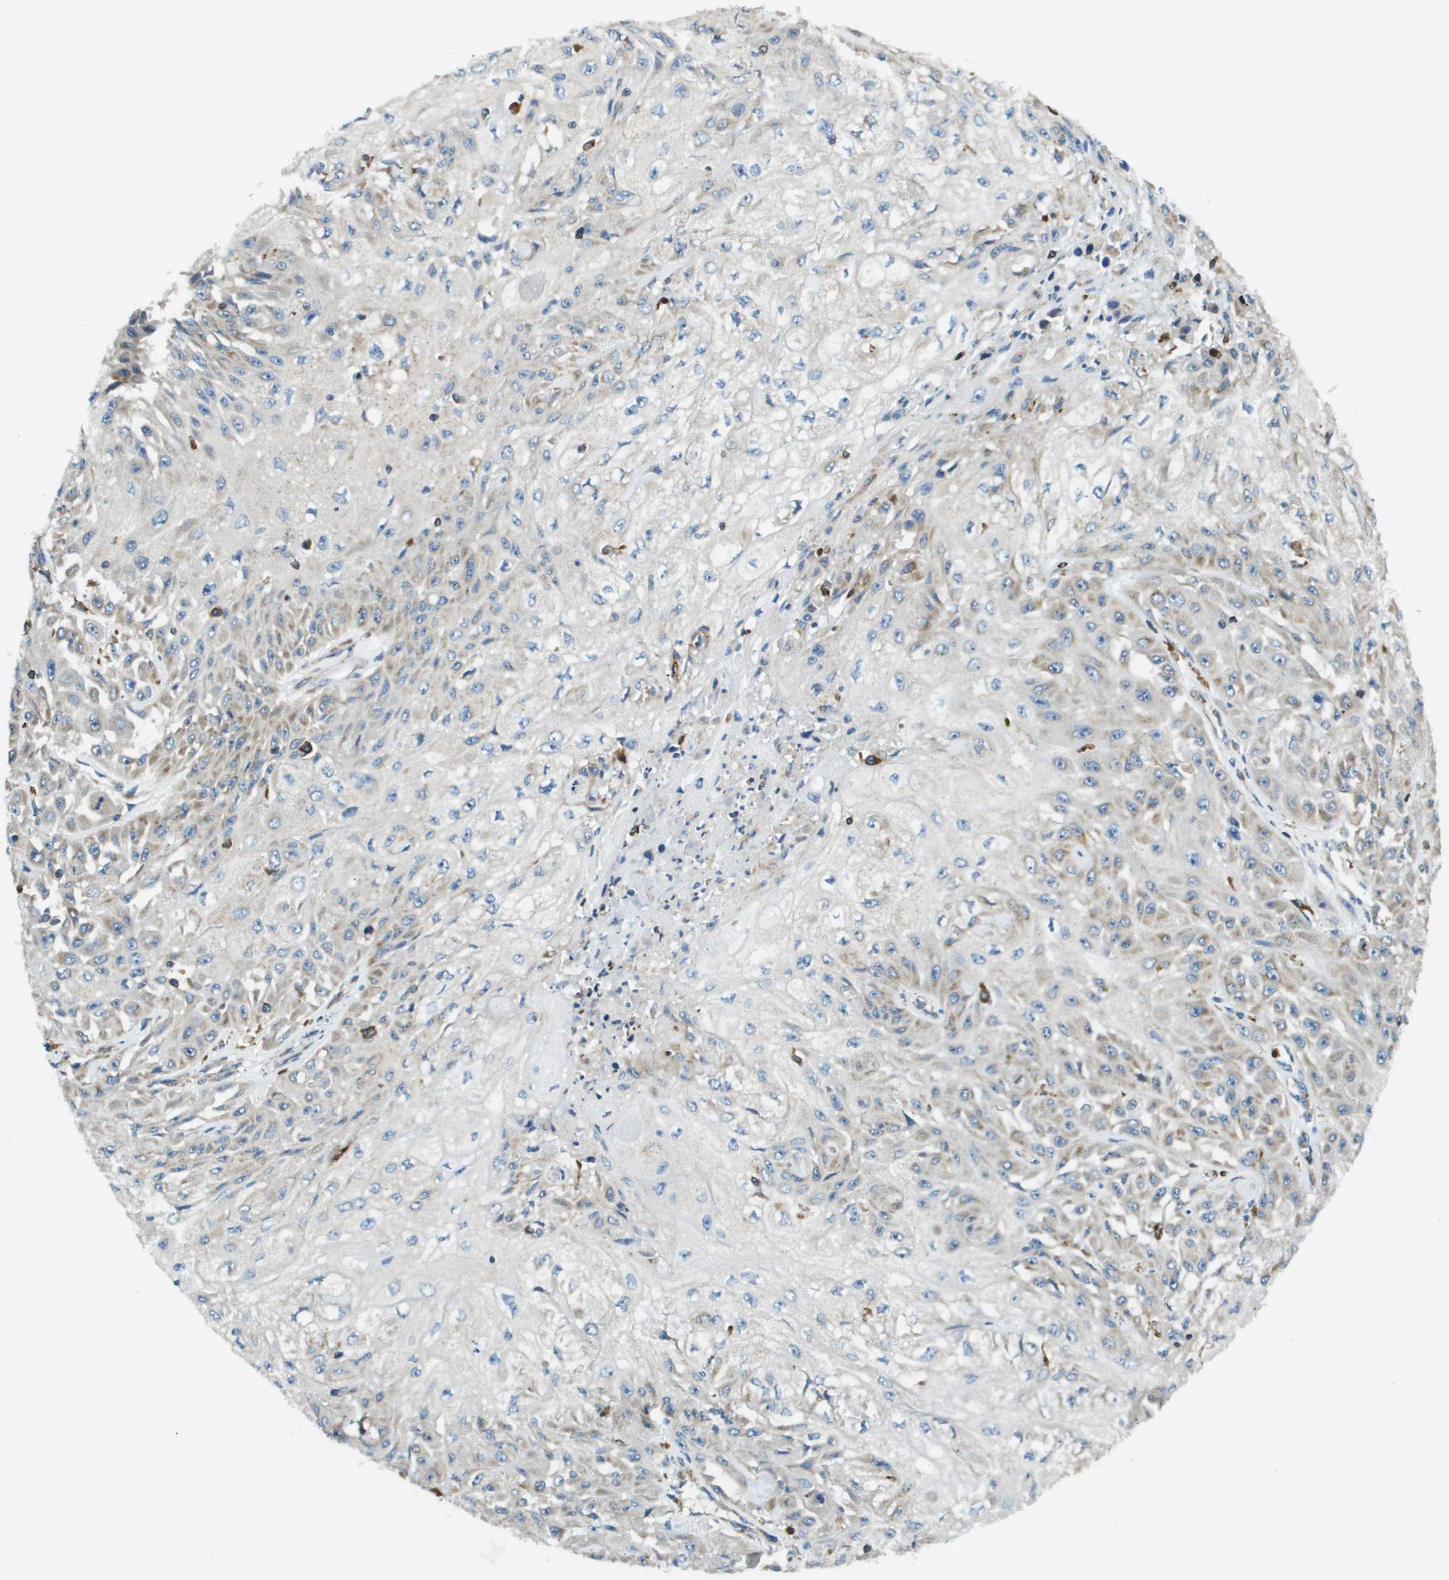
{"staining": {"intensity": "weak", "quantity": "<25%", "location": "cytoplasmic/membranous"}, "tissue": "skin cancer", "cell_type": "Tumor cells", "image_type": "cancer", "snomed": [{"axis": "morphology", "description": "Squamous cell carcinoma, NOS"}, {"axis": "morphology", "description": "Squamous cell carcinoma, metastatic, NOS"}, {"axis": "topography", "description": "Skin"}, {"axis": "topography", "description": "Lymph node"}], "caption": "A high-resolution histopathology image shows immunohistochemistry (IHC) staining of squamous cell carcinoma (skin), which shows no significant positivity in tumor cells.", "gene": "CNPY3", "patient": {"sex": "male", "age": 75}}